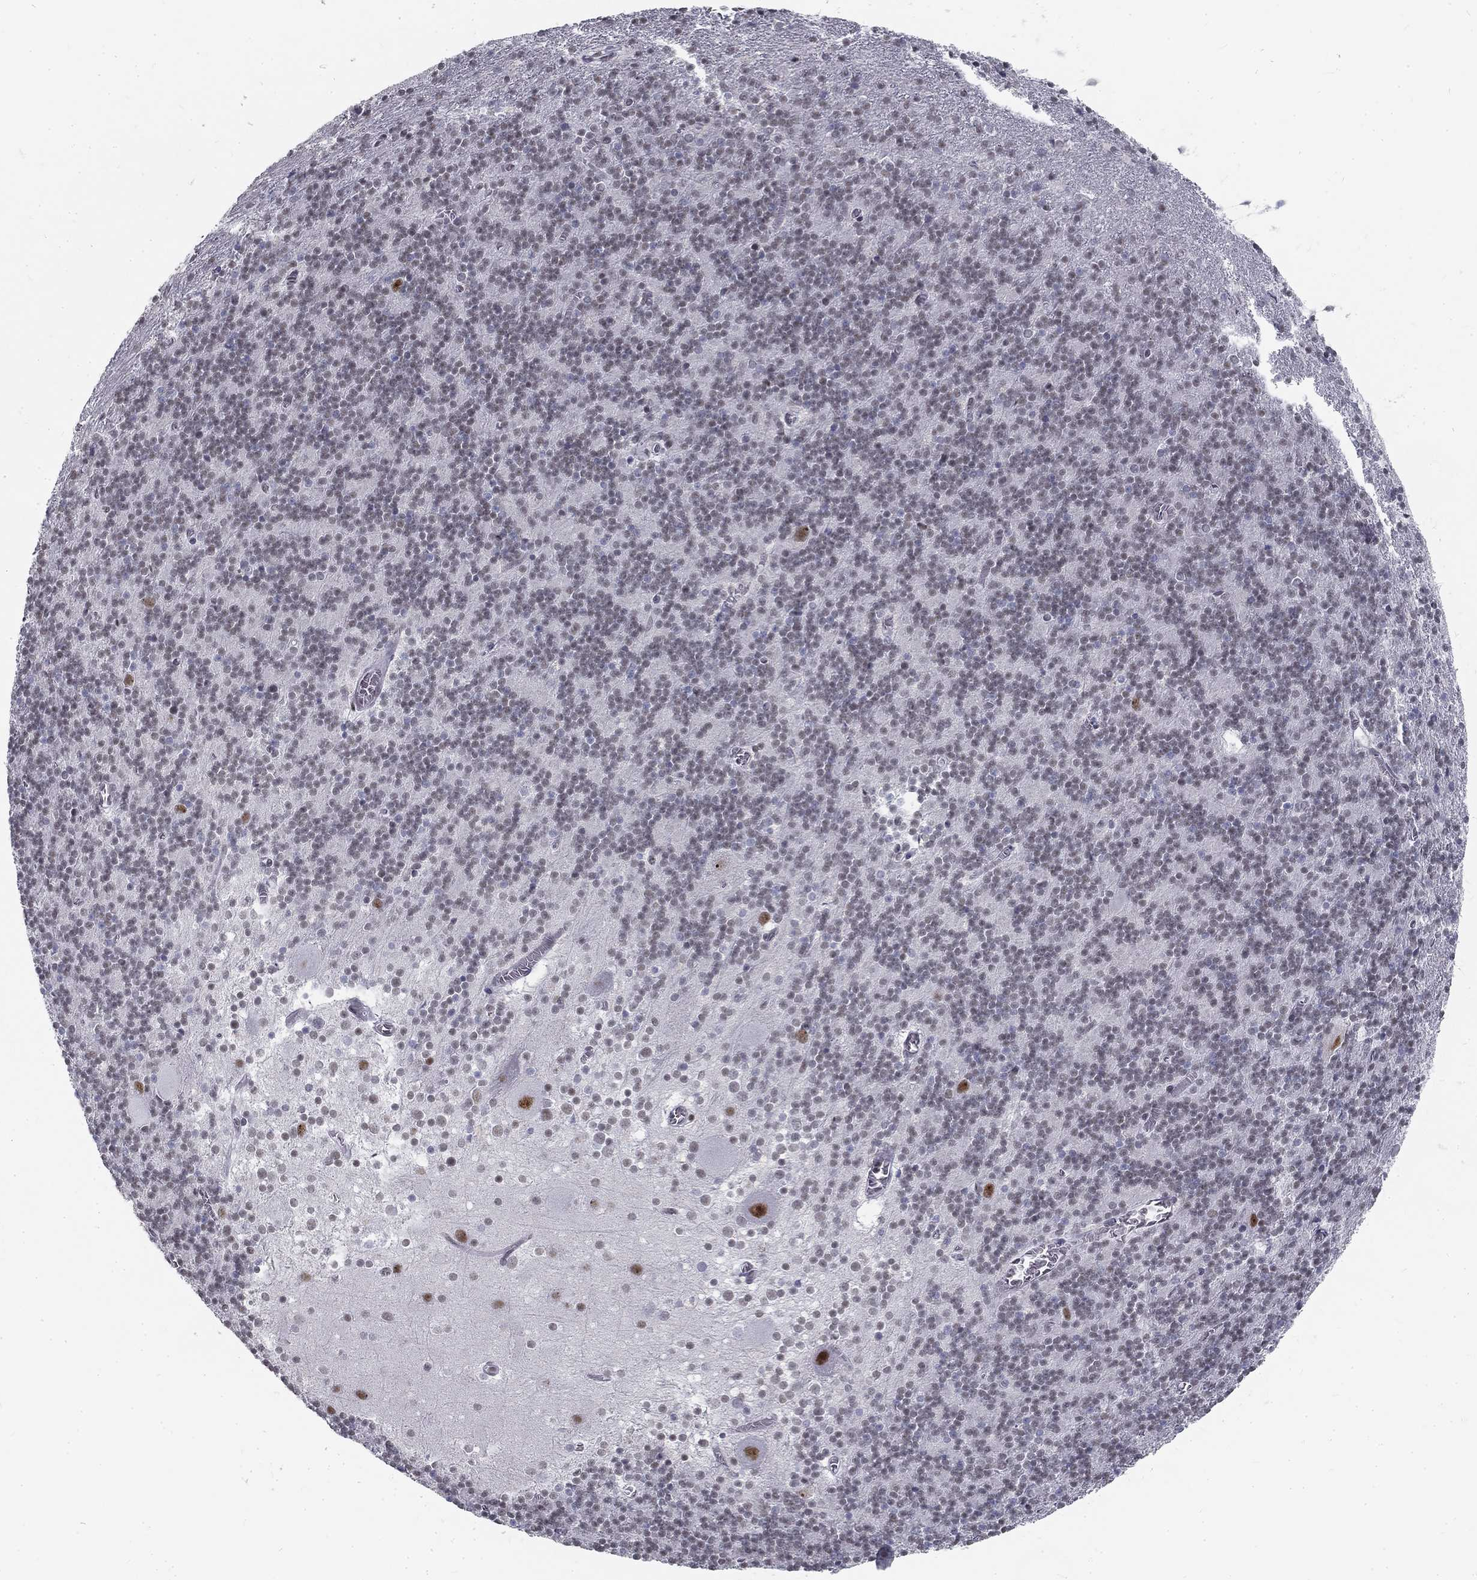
{"staining": {"intensity": "negative", "quantity": "none", "location": "none"}, "tissue": "cerebellum", "cell_type": "Cells in granular layer", "image_type": "normal", "snomed": [{"axis": "morphology", "description": "Normal tissue, NOS"}, {"axis": "topography", "description": "Cerebellum"}], "caption": "An immunohistochemistry histopathology image of benign cerebellum is shown. There is no staining in cells in granular layer of cerebellum. Brightfield microscopy of immunohistochemistry stained with DAB (3,3'-diaminobenzidine) (brown) and hematoxylin (blue), captured at high magnification.", "gene": "SNORC", "patient": {"sex": "male", "age": 70}}